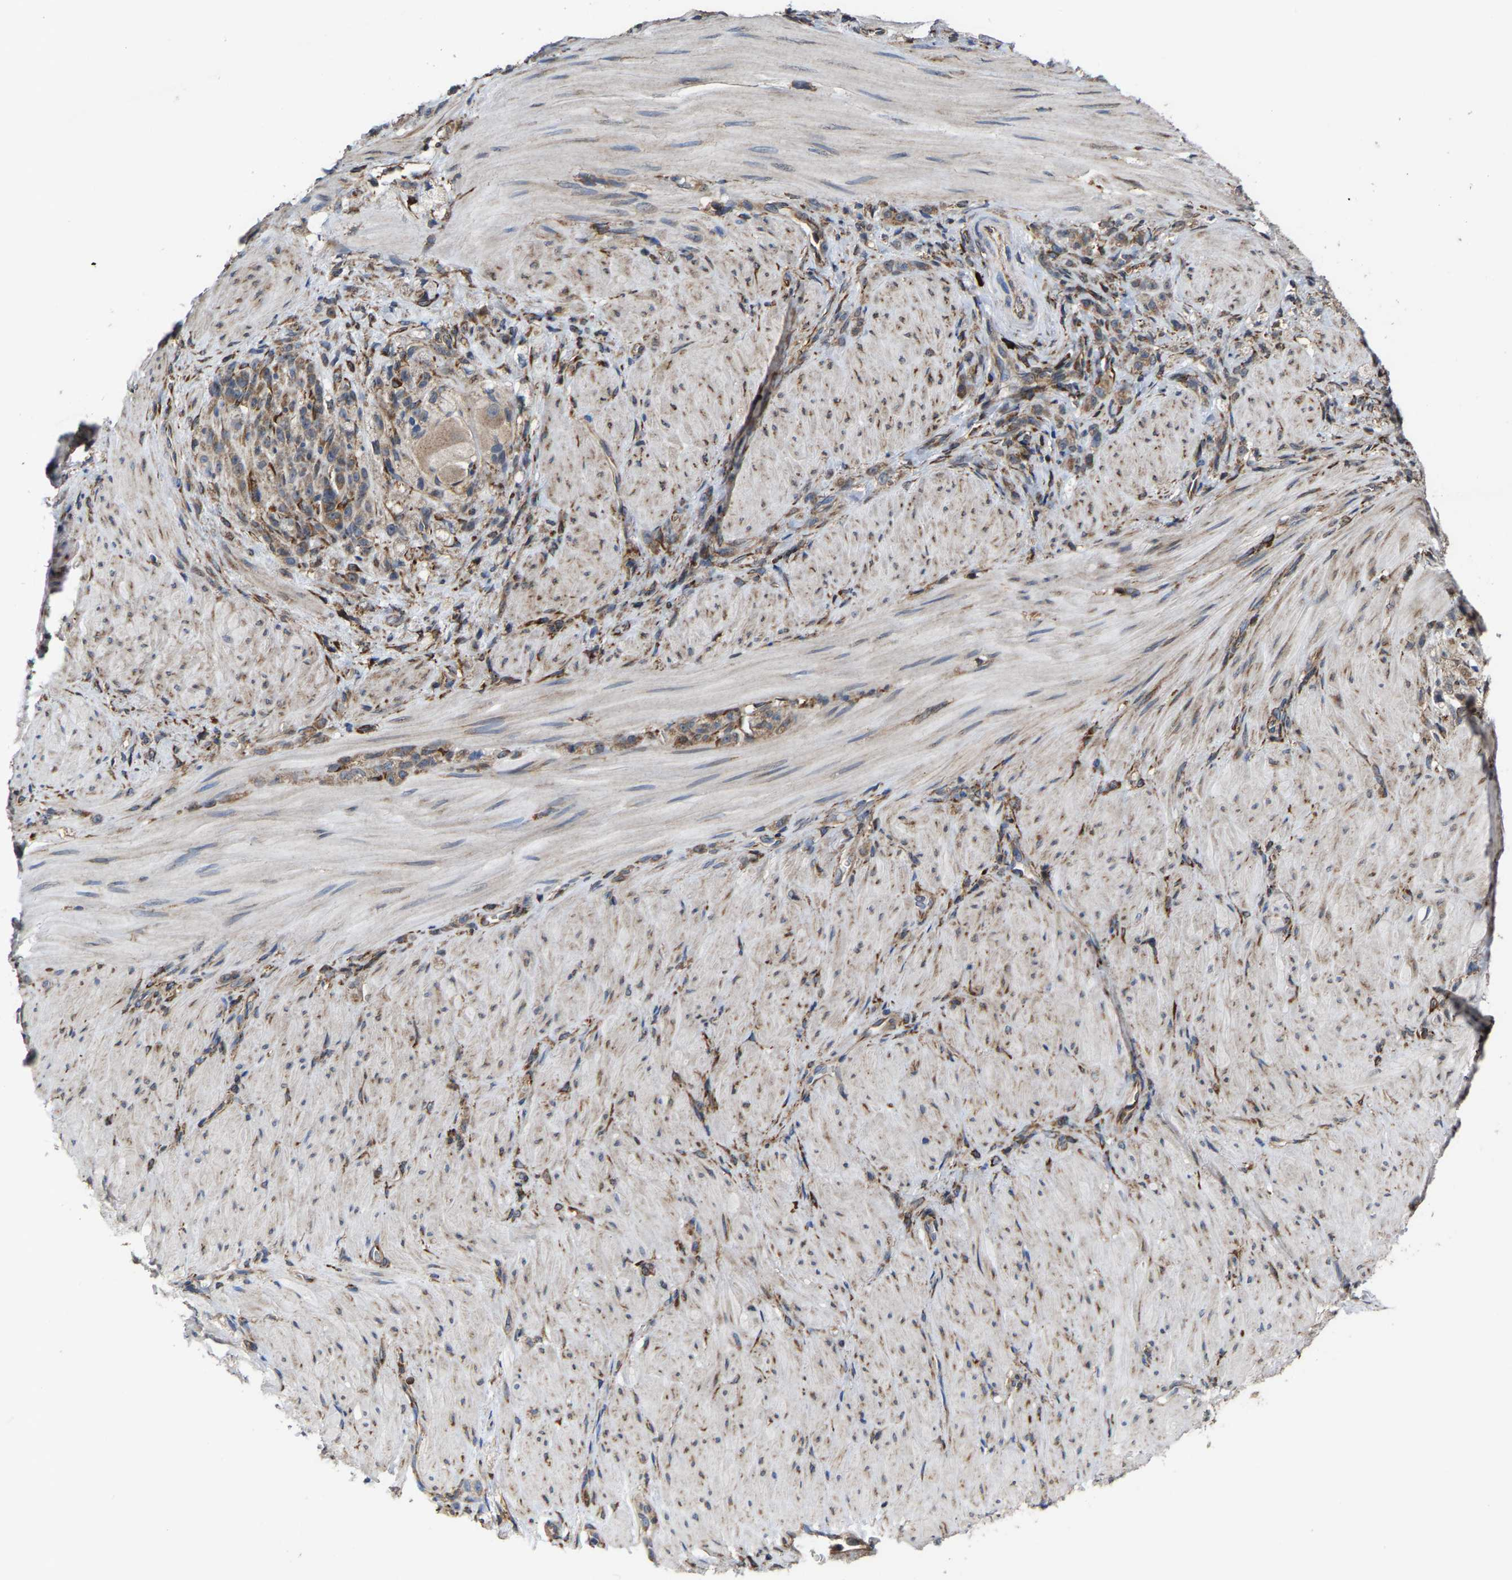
{"staining": {"intensity": "weak", "quantity": ">75%", "location": "cytoplasmic/membranous"}, "tissue": "stomach cancer", "cell_type": "Tumor cells", "image_type": "cancer", "snomed": [{"axis": "morphology", "description": "Normal tissue, NOS"}, {"axis": "morphology", "description": "Adenocarcinoma, NOS"}, {"axis": "topography", "description": "Stomach"}], "caption": "This micrograph exhibits immunohistochemistry staining of human stomach cancer, with low weak cytoplasmic/membranous expression in approximately >75% of tumor cells.", "gene": "FGD3", "patient": {"sex": "male", "age": 82}}